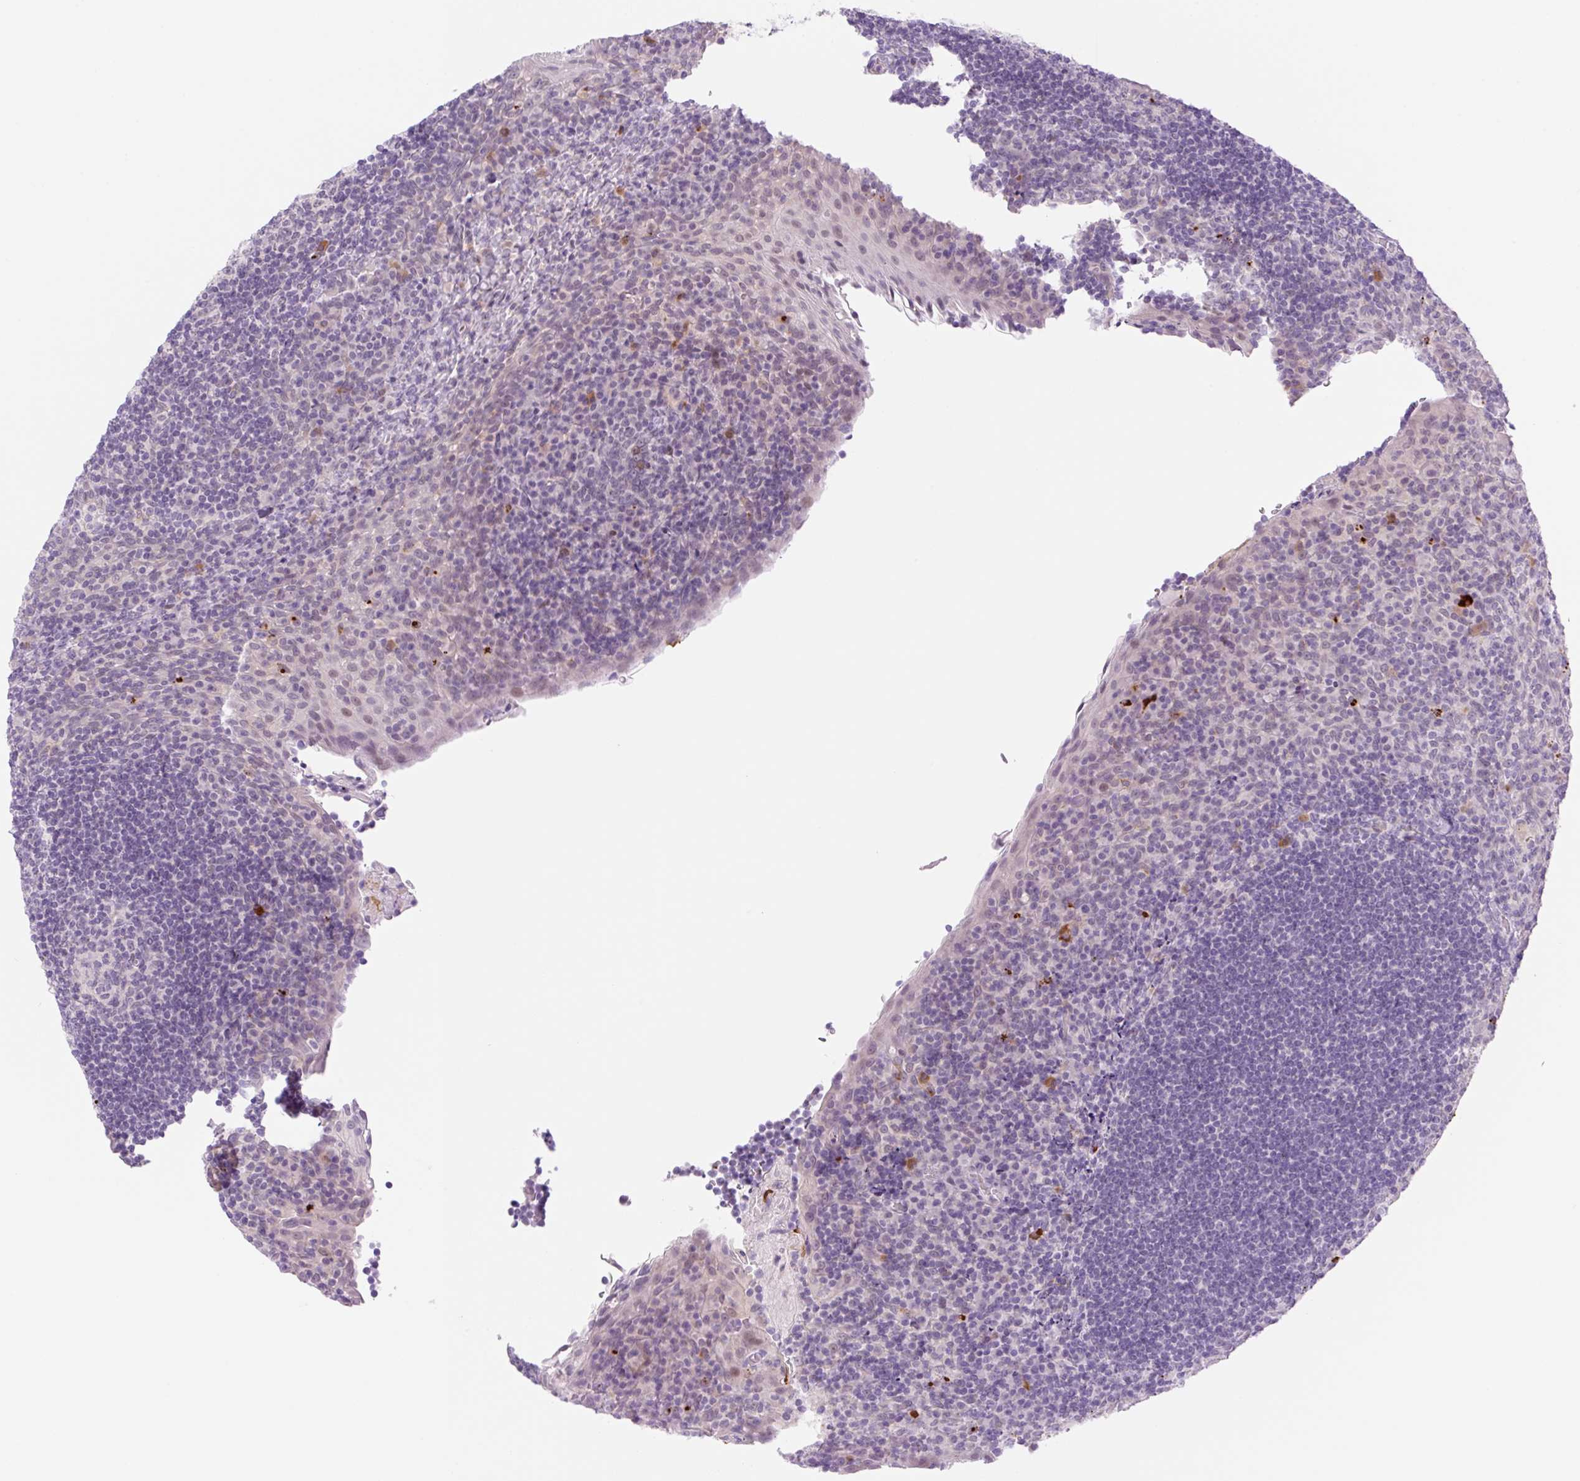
{"staining": {"intensity": "negative", "quantity": "none", "location": "none"}, "tissue": "tonsil", "cell_type": "Germinal center cells", "image_type": "normal", "snomed": [{"axis": "morphology", "description": "Normal tissue, NOS"}, {"axis": "topography", "description": "Tonsil"}], "caption": "This is an immunohistochemistry photomicrograph of normal tonsil. There is no positivity in germinal center cells.", "gene": "SPRYD4", "patient": {"sex": "male", "age": 17}}